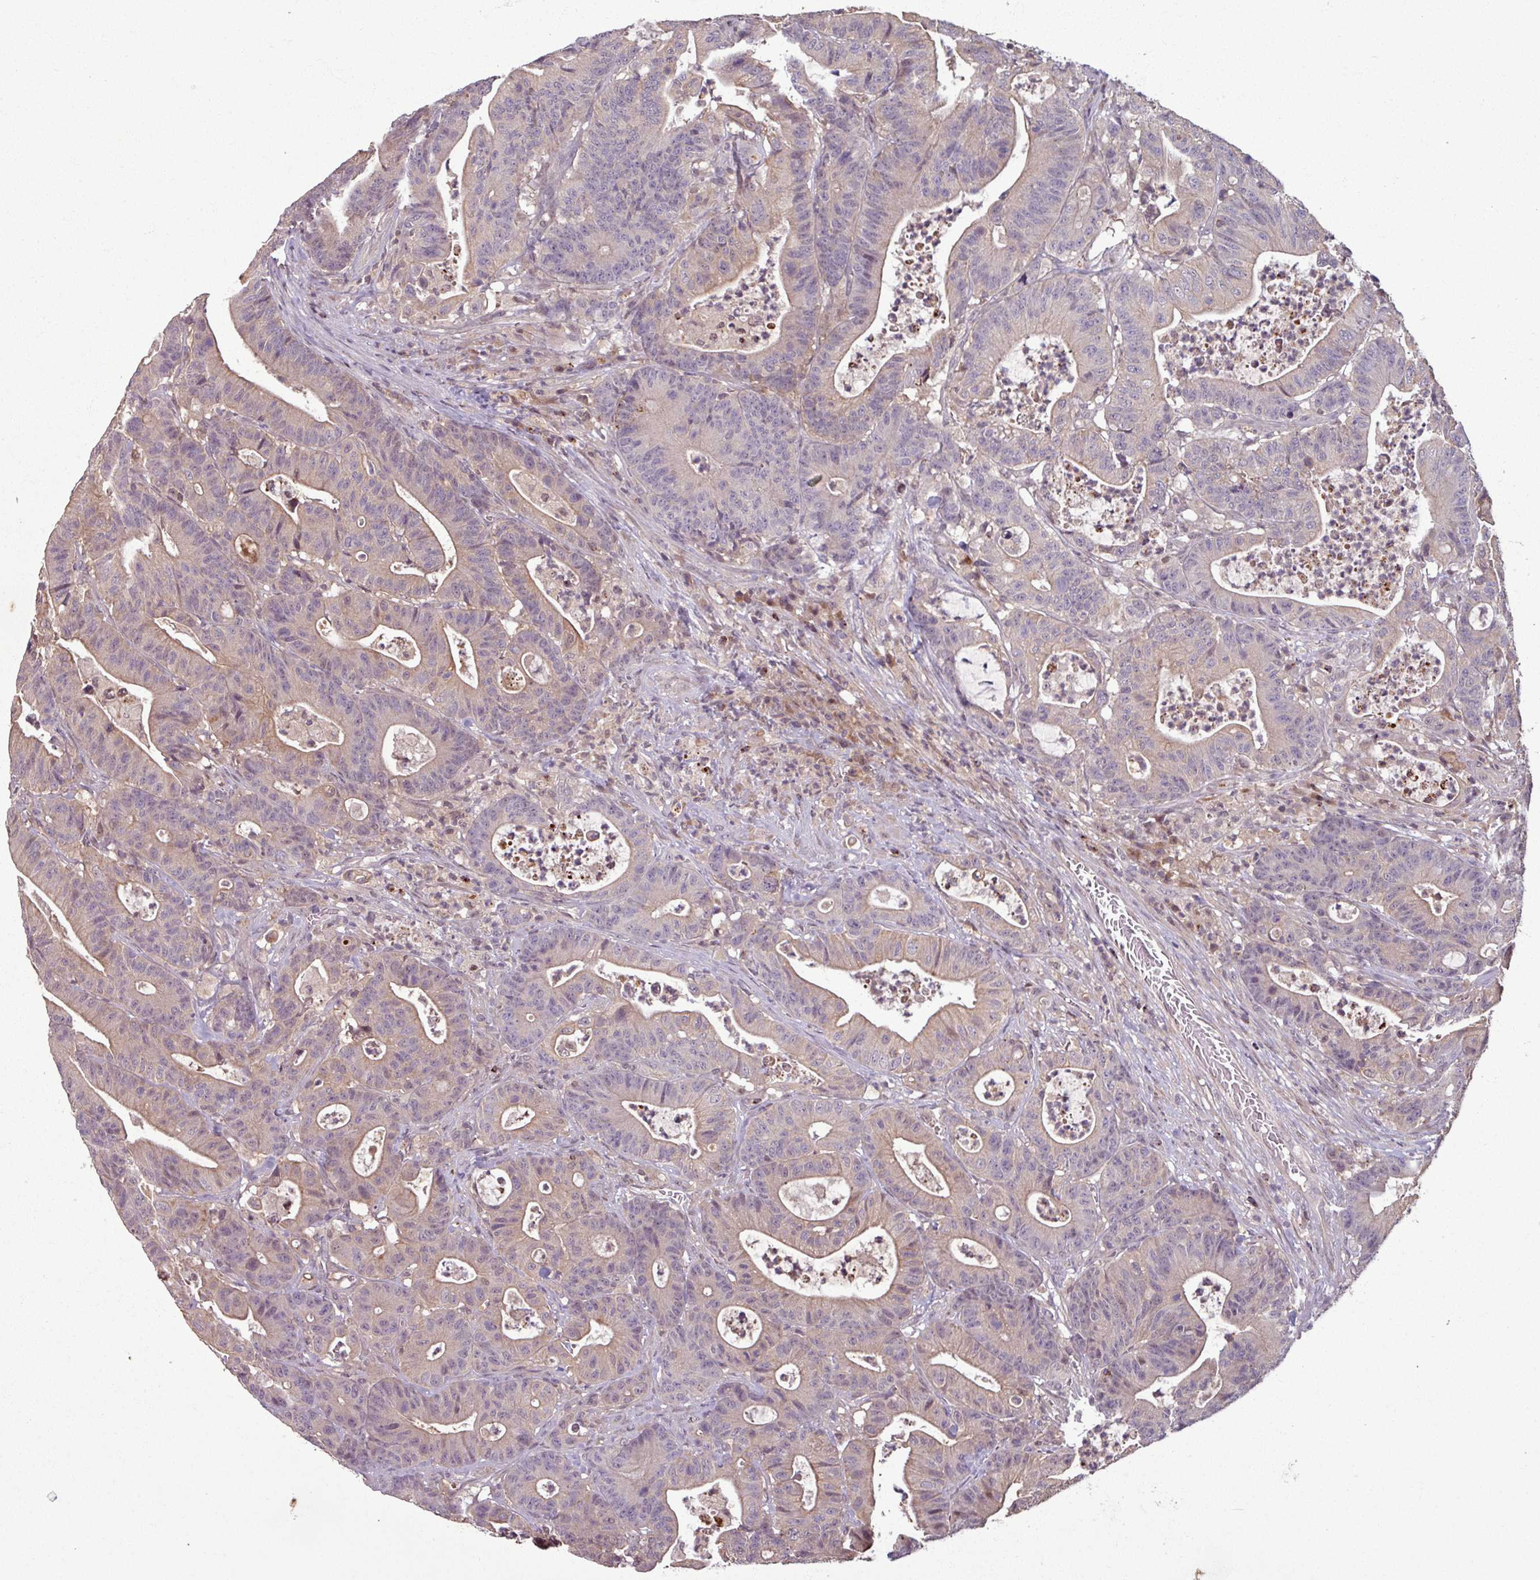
{"staining": {"intensity": "weak", "quantity": "25%-75%", "location": "cytoplasmic/membranous,nuclear"}, "tissue": "colorectal cancer", "cell_type": "Tumor cells", "image_type": "cancer", "snomed": [{"axis": "morphology", "description": "Adenocarcinoma, NOS"}, {"axis": "topography", "description": "Colon"}], "caption": "Immunohistochemistry (DAB) staining of adenocarcinoma (colorectal) displays weak cytoplasmic/membranous and nuclear protein expression in approximately 25%-75% of tumor cells.", "gene": "OR6B1", "patient": {"sex": "female", "age": 84}}